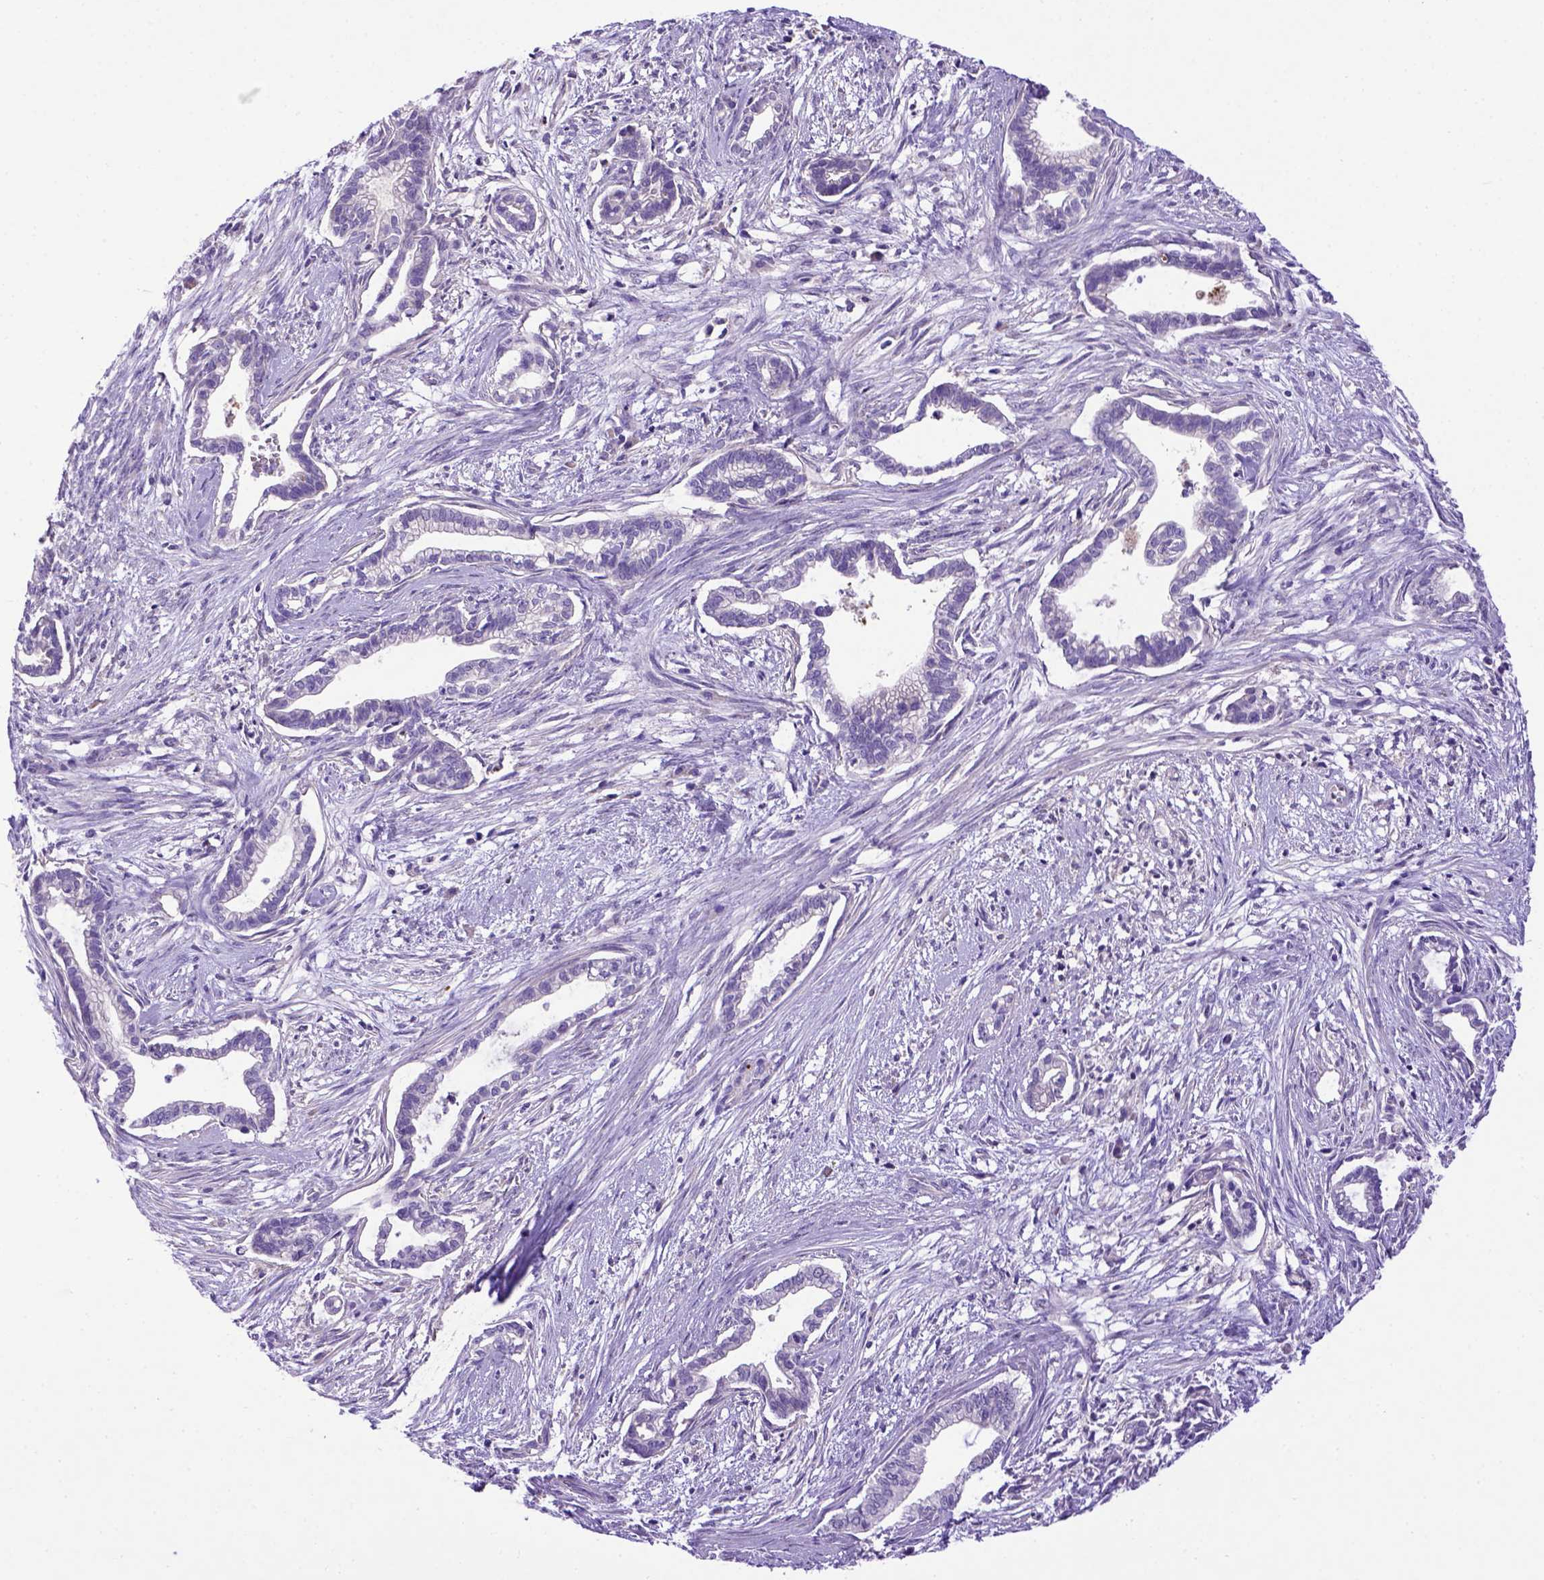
{"staining": {"intensity": "negative", "quantity": "none", "location": "none"}, "tissue": "cervical cancer", "cell_type": "Tumor cells", "image_type": "cancer", "snomed": [{"axis": "morphology", "description": "Adenocarcinoma, NOS"}, {"axis": "topography", "description": "Cervix"}], "caption": "This histopathology image is of cervical cancer (adenocarcinoma) stained with immunohistochemistry to label a protein in brown with the nuclei are counter-stained blue. There is no staining in tumor cells.", "gene": "ADAM12", "patient": {"sex": "female", "age": 62}}